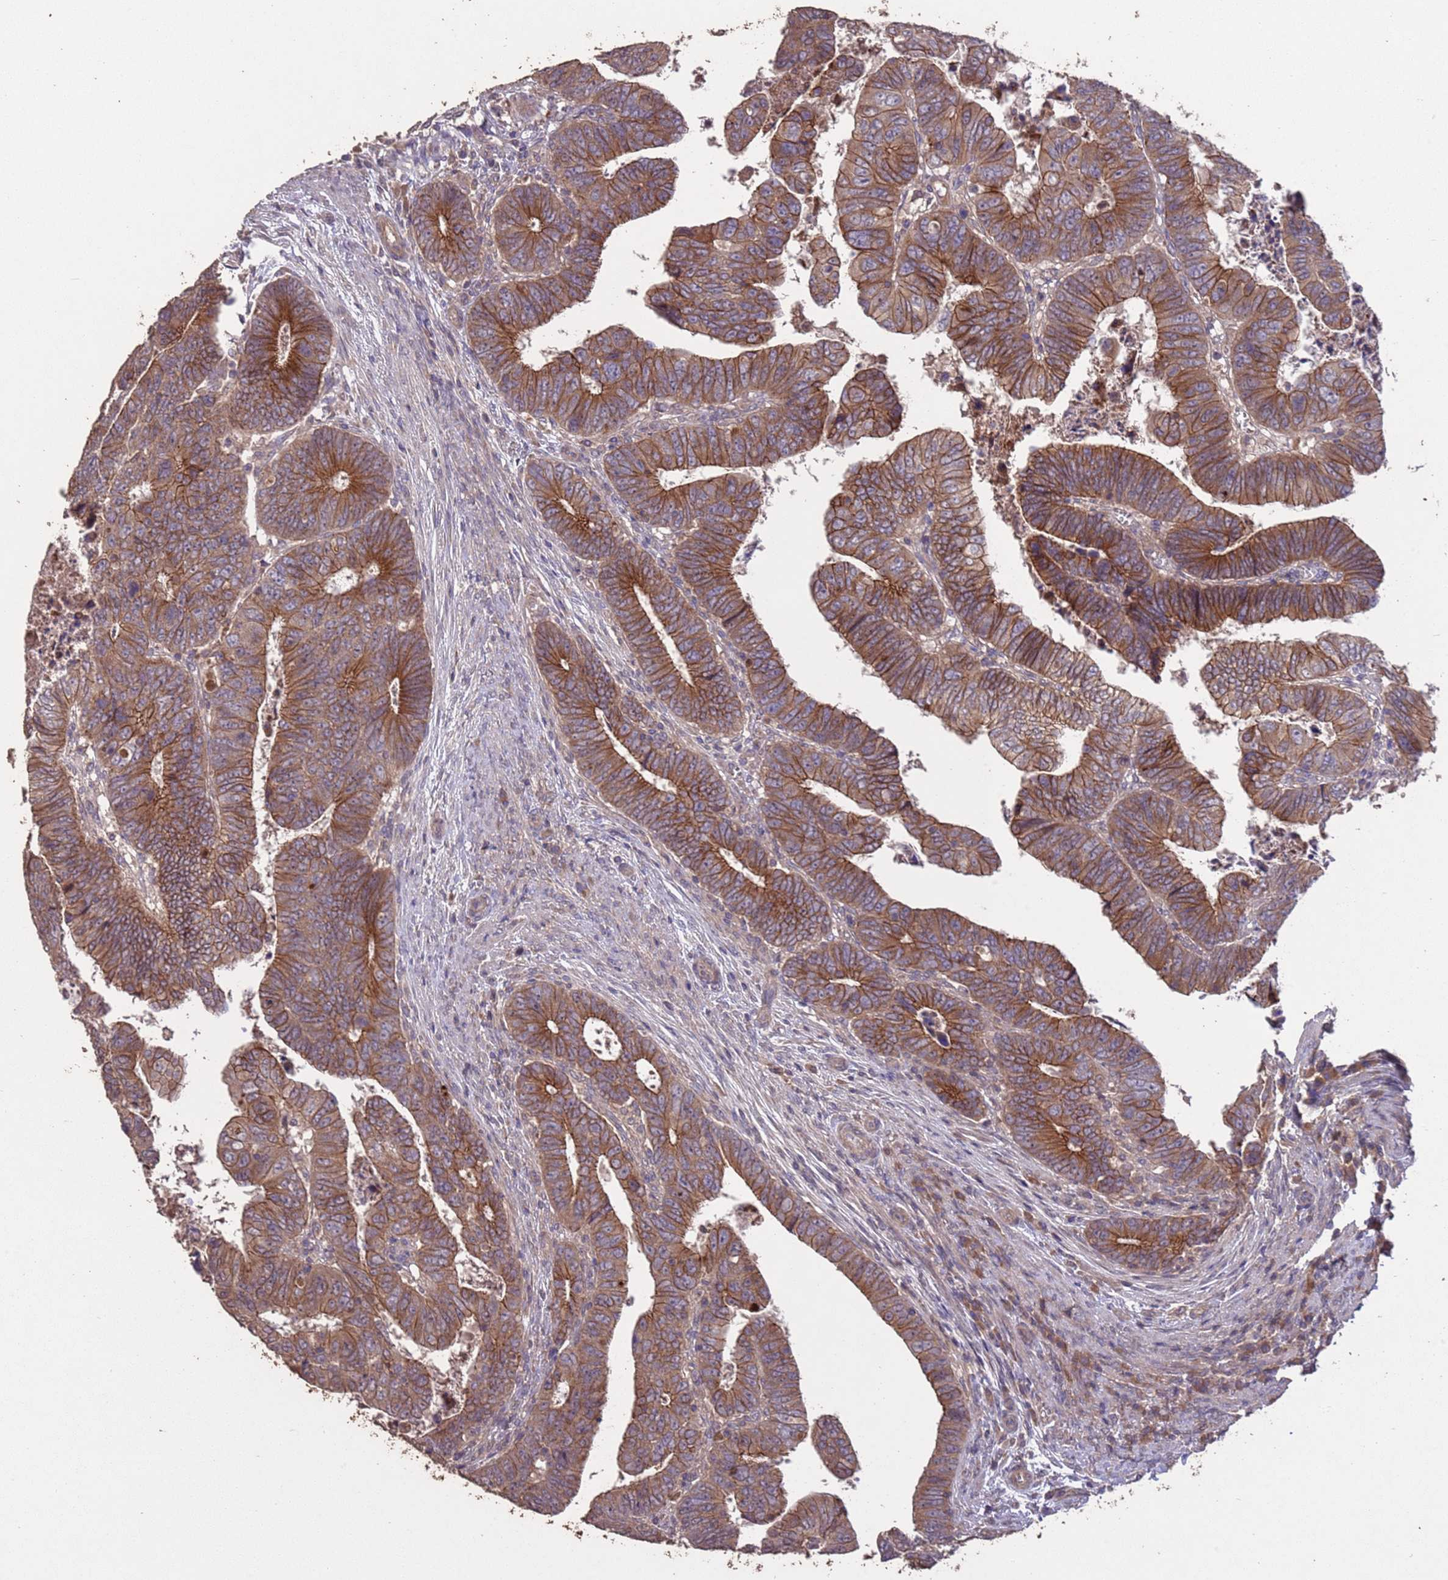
{"staining": {"intensity": "moderate", "quantity": ">75%", "location": "cytoplasmic/membranous"}, "tissue": "colorectal cancer", "cell_type": "Tumor cells", "image_type": "cancer", "snomed": [{"axis": "morphology", "description": "Normal tissue, NOS"}, {"axis": "morphology", "description": "Adenocarcinoma, NOS"}, {"axis": "topography", "description": "Rectum"}], "caption": "Immunohistochemical staining of colorectal cancer (adenocarcinoma) demonstrates medium levels of moderate cytoplasmic/membranous staining in approximately >75% of tumor cells. Nuclei are stained in blue.", "gene": "SLC9B2", "patient": {"sex": "female", "age": 65}}